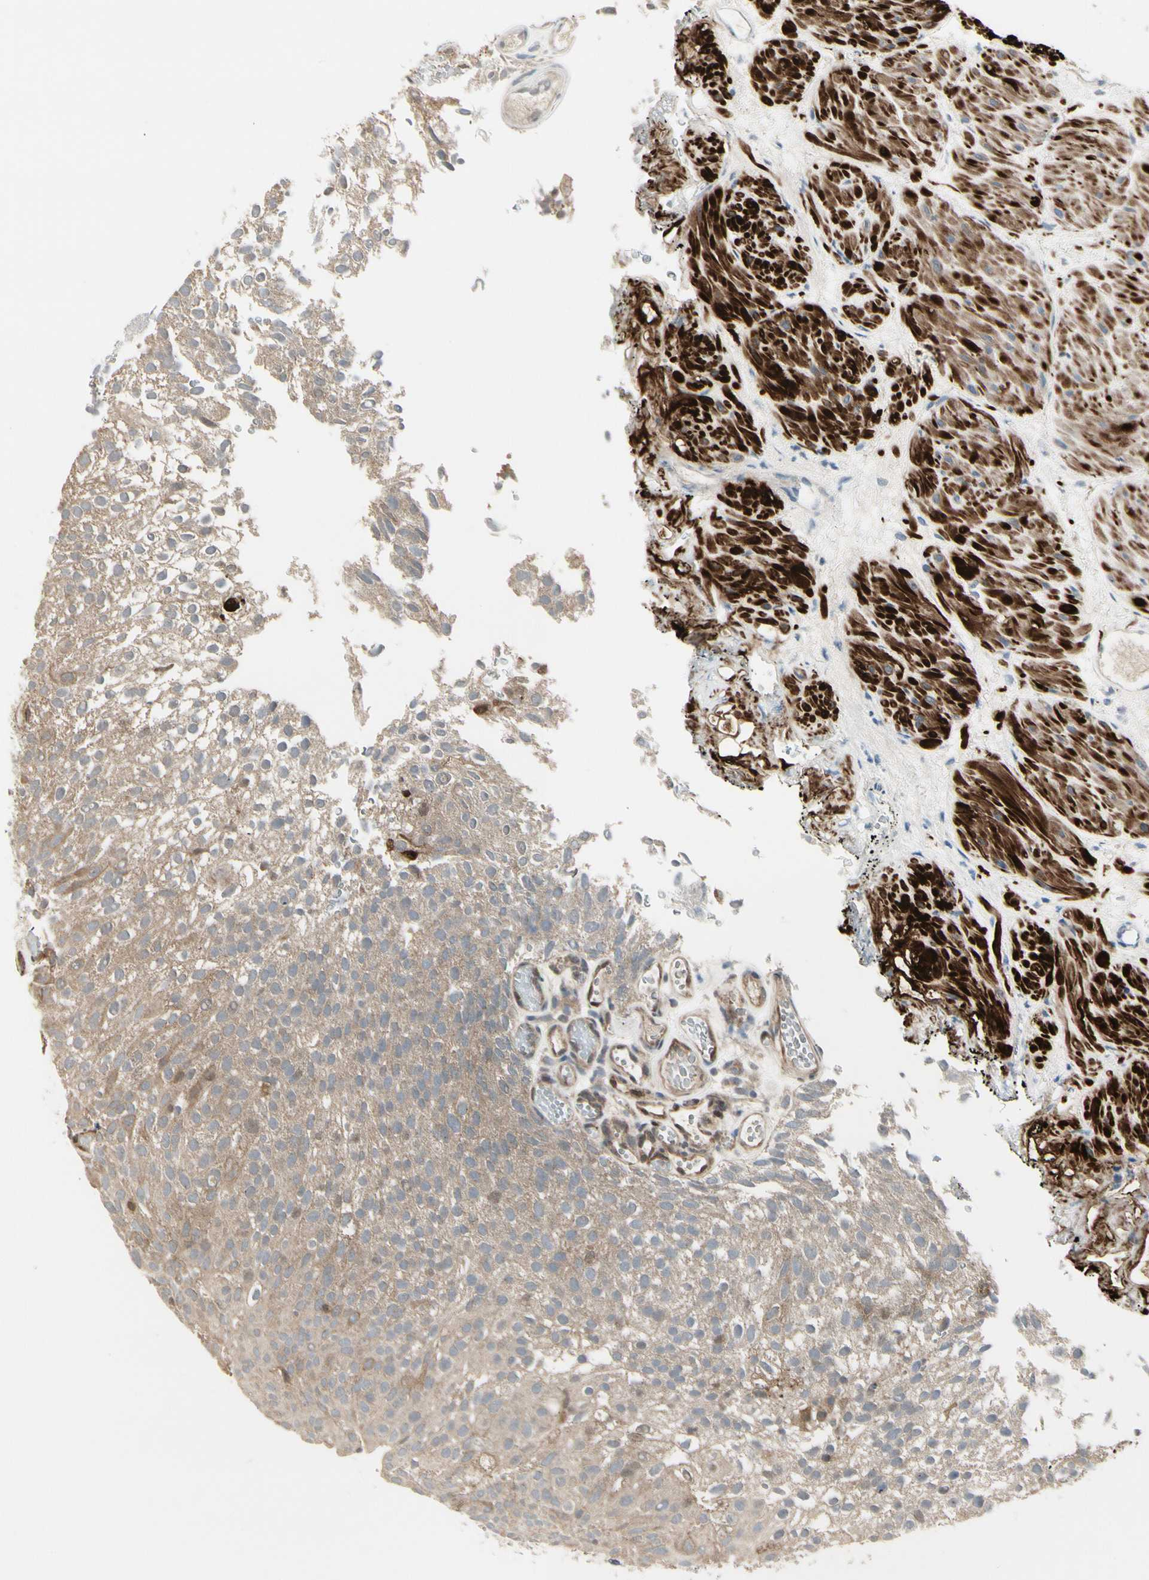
{"staining": {"intensity": "weak", "quantity": ">75%", "location": "cytoplasmic/membranous"}, "tissue": "urothelial cancer", "cell_type": "Tumor cells", "image_type": "cancer", "snomed": [{"axis": "morphology", "description": "Urothelial carcinoma, Low grade"}, {"axis": "topography", "description": "Urinary bladder"}], "caption": "Brown immunohistochemical staining in low-grade urothelial carcinoma shows weak cytoplasmic/membranous expression in about >75% of tumor cells.", "gene": "SVBP", "patient": {"sex": "male", "age": 78}}